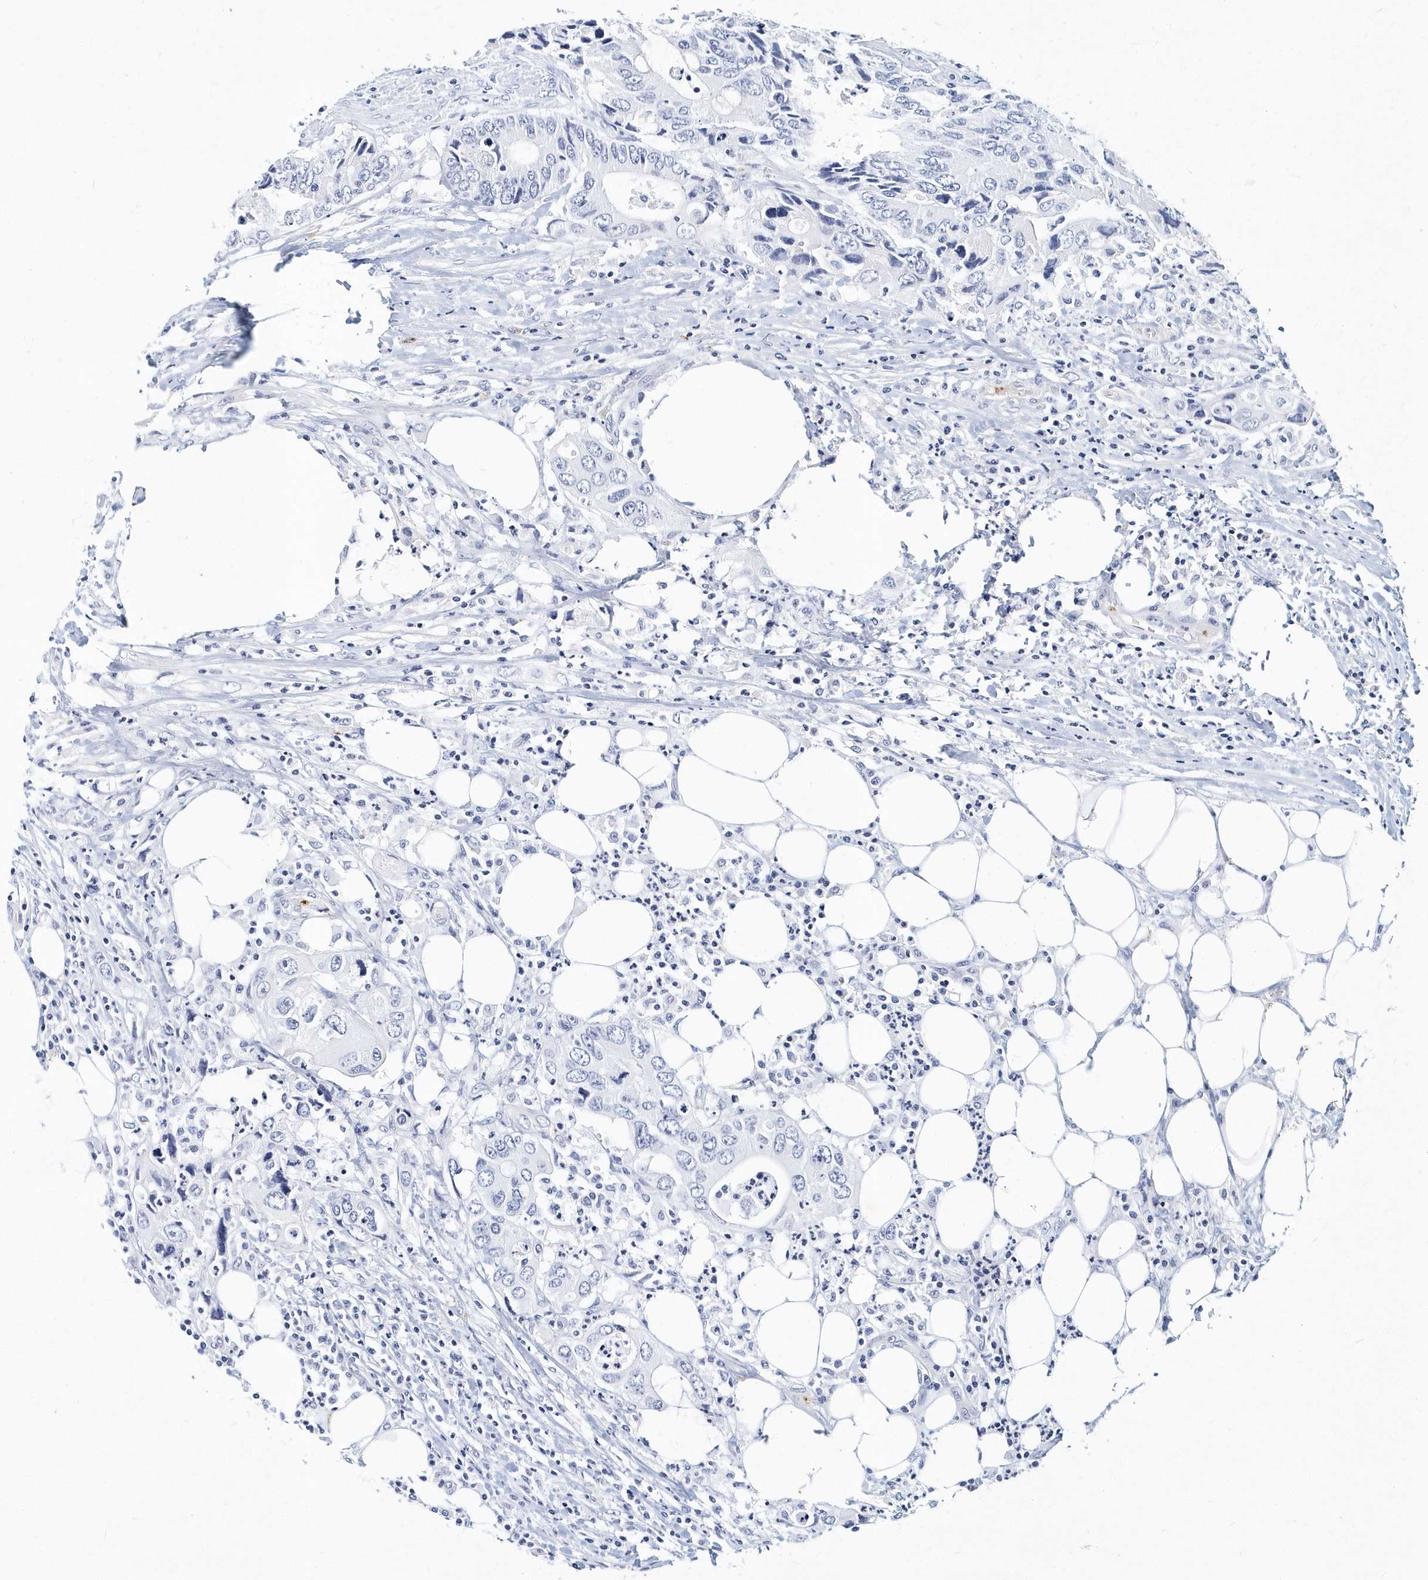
{"staining": {"intensity": "negative", "quantity": "none", "location": "none"}, "tissue": "colorectal cancer", "cell_type": "Tumor cells", "image_type": "cancer", "snomed": [{"axis": "morphology", "description": "Adenocarcinoma, NOS"}, {"axis": "topography", "description": "Colon"}], "caption": "Immunohistochemical staining of human colorectal cancer demonstrates no significant positivity in tumor cells.", "gene": "ITGA2B", "patient": {"sex": "male", "age": 71}}